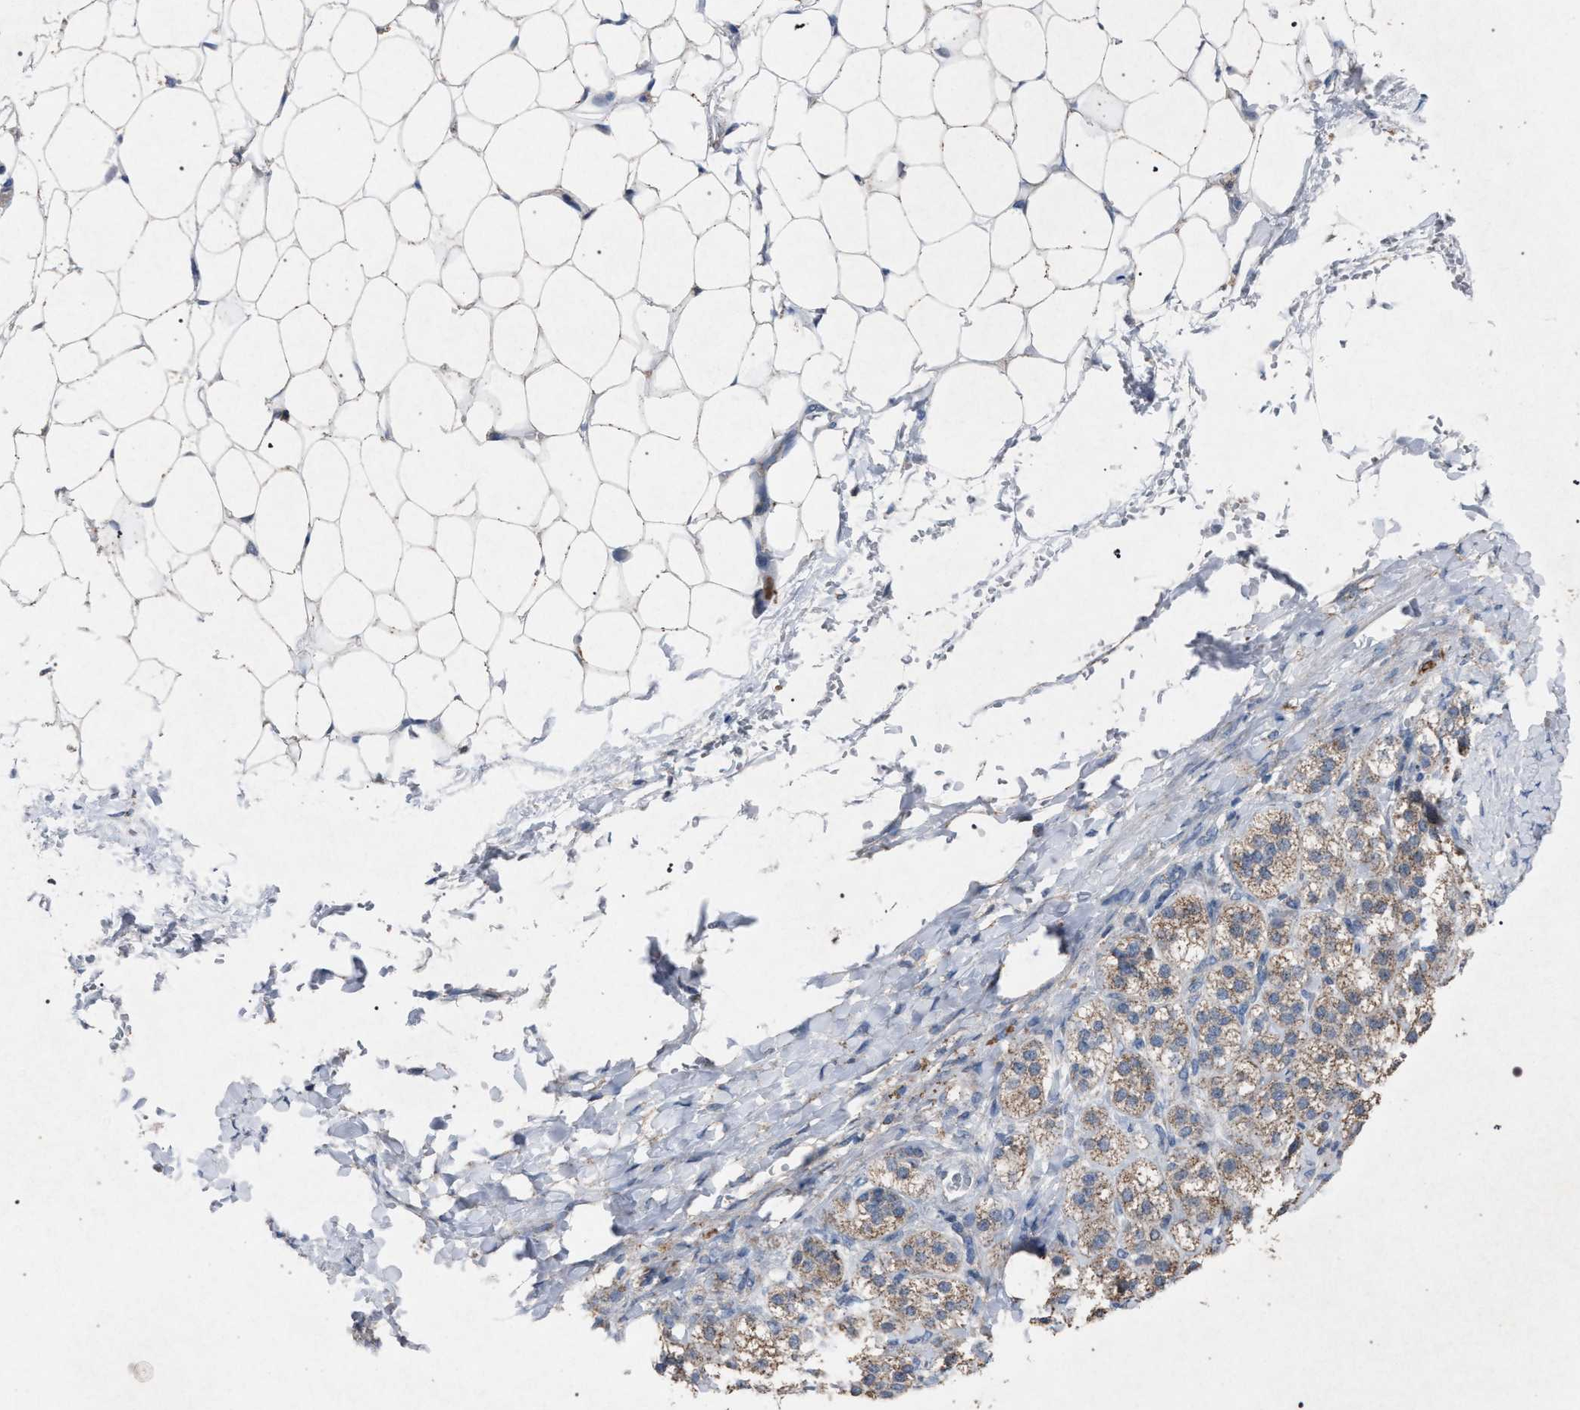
{"staining": {"intensity": "moderate", "quantity": ">75%", "location": "cytoplasmic/membranous"}, "tissue": "adrenal gland", "cell_type": "Glandular cells", "image_type": "normal", "snomed": [{"axis": "morphology", "description": "Normal tissue, NOS"}, {"axis": "topography", "description": "Adrenal gland"}], "caption": "Approximately >75% of glandular cells in benign adrenal gland show moderate cytoplasmic/membranous protein expression as visualized by brown immunohistochemical staining.", "gene": "HSD17B4", "patient": {"sex": "female", "age": 44}}